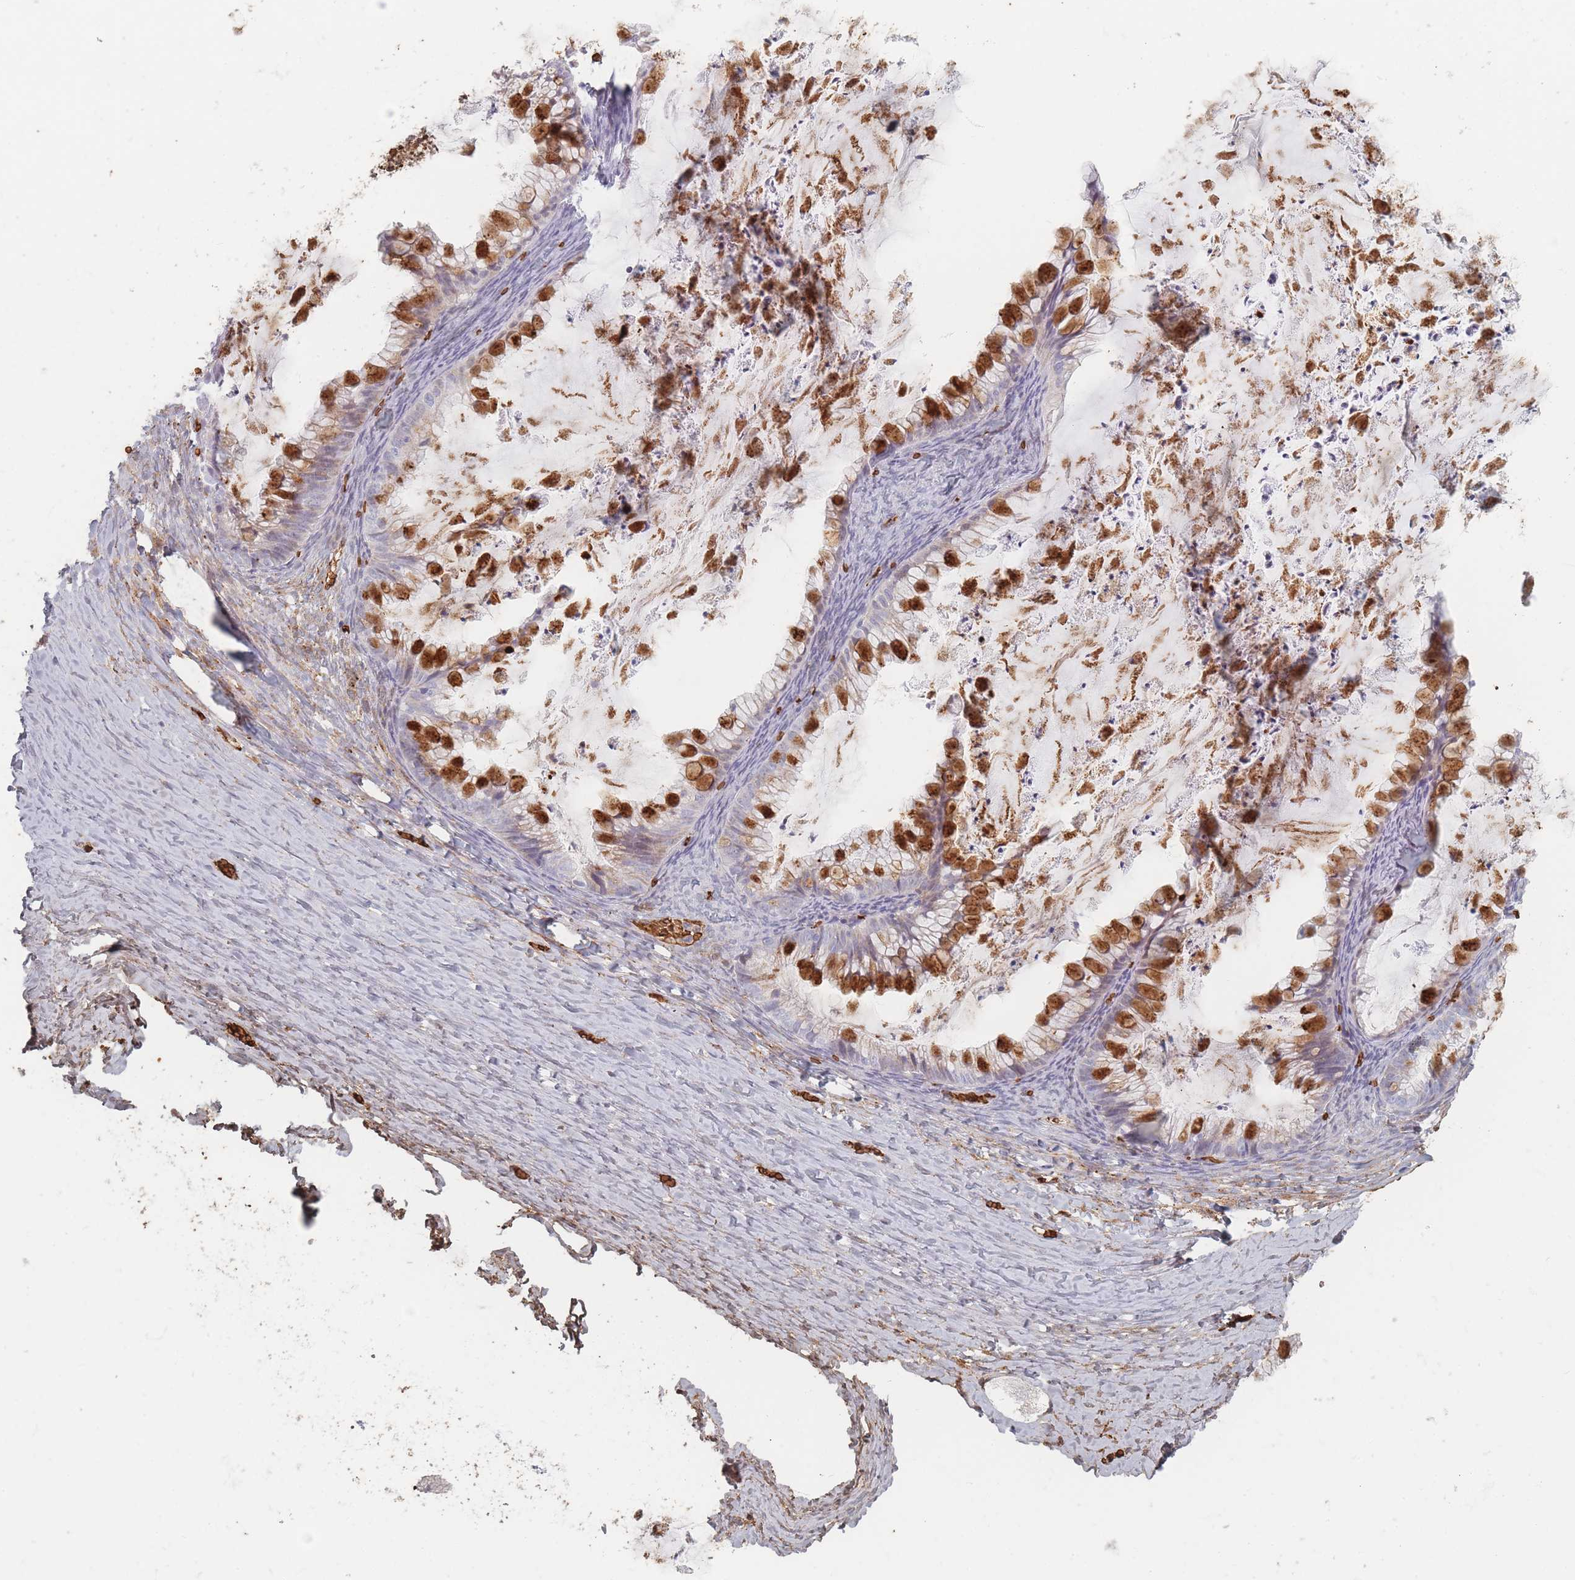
{"staining": {"intensity": "strong", "quantity": "25%-75%", "location": "cytoplasmic/membranous"}, "tissue": "ovarian cancer", "cell_type": "Tumor cells", "image_type": "cancer", "snomed": [{"axis": "morphology", "description": "Cystadenocarcinoma, mucinous, NOS"}, {"axis": "topography", "description": "Ovary"}], "caption": "High-power microscopy captured an IHC histopathology image of ovarian cancer (mucinous cystadenocarcinoma), revealing strong cytoplasmic/membranous staining in about 25%-75% of tumor cells.", "gene": "SLC2A6", "patient": {"sex": "female", "age": 35}}